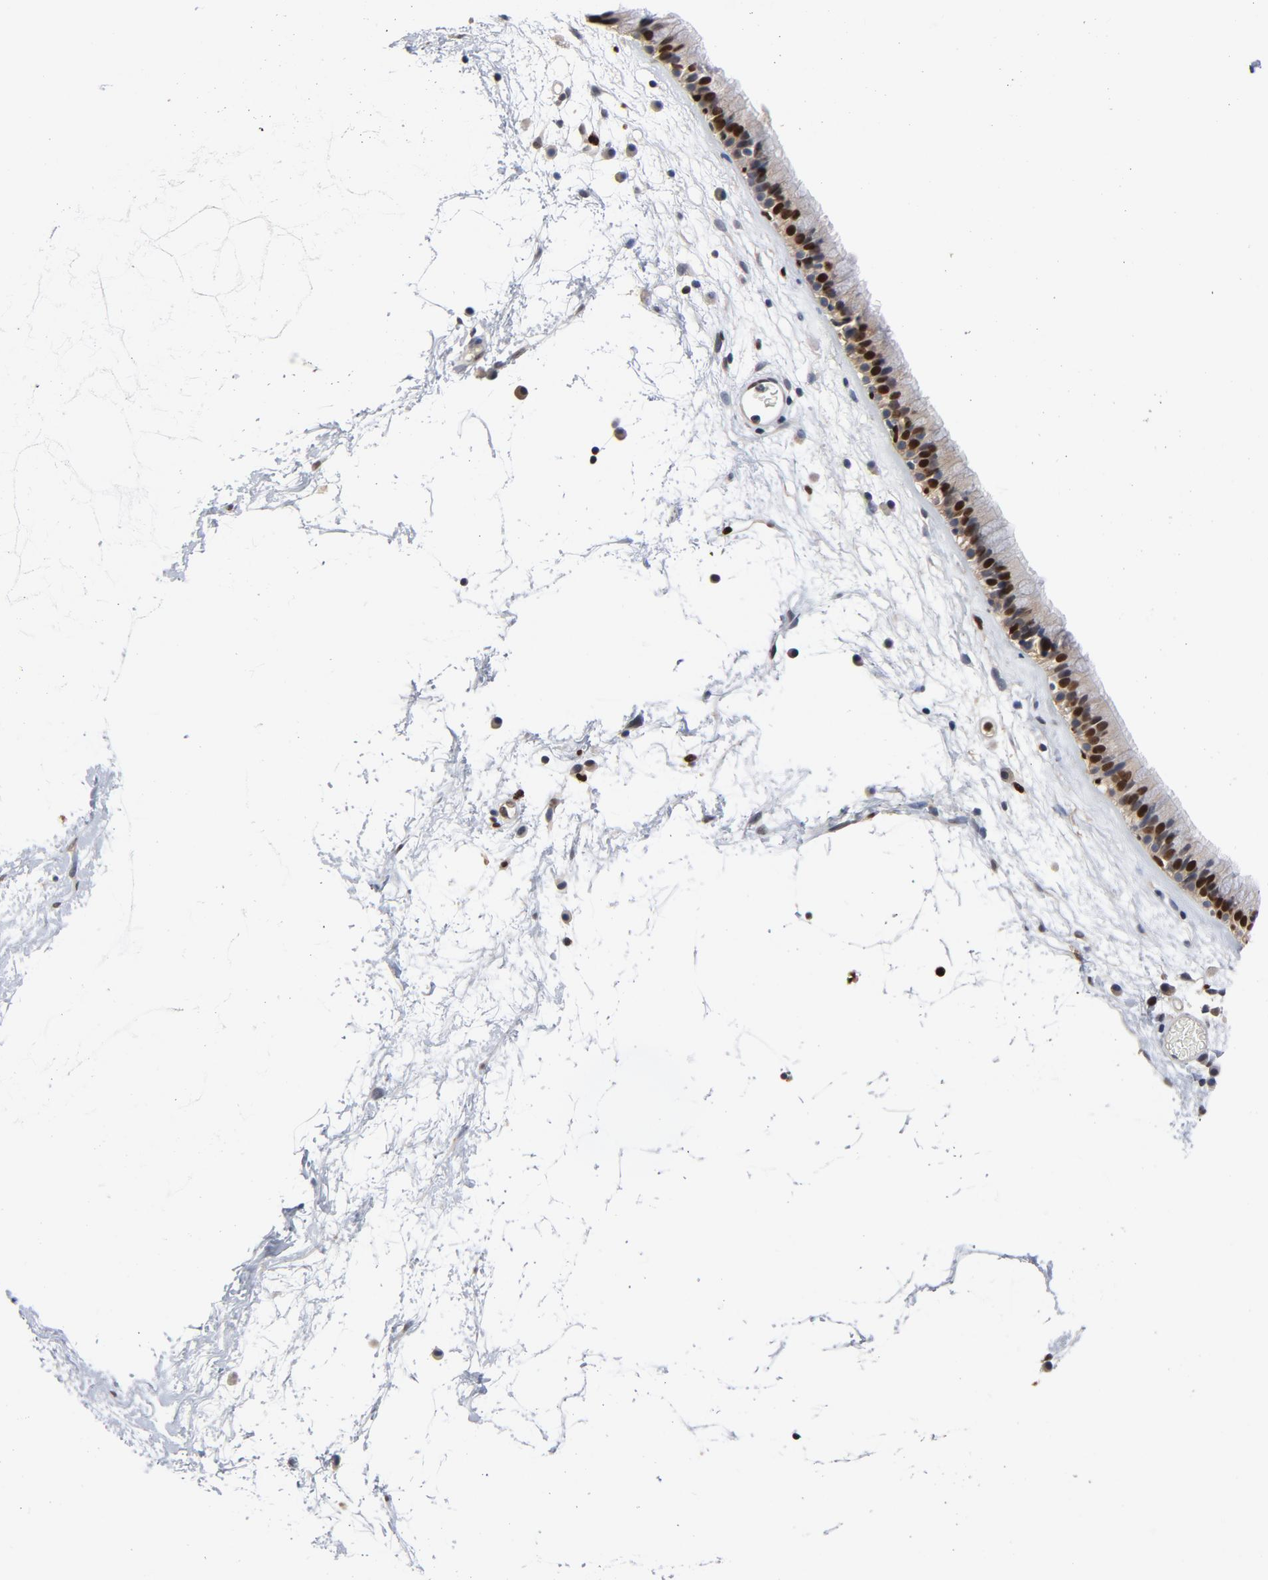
{"staining": {"intensity": "moderate", "quantity": ">75%", "location": "cytoplasmic/membranous,nuclear"}, "tissue": "nasopharynx", "cell_type": "Respiratory epithelial cells", "image_type": "normal", "snomed": [{"axis": "morphology", "description": "Normal tissue, NOS"}, {"axis": "morphology", "description": "Inflammation, NOS"}, {"axis": "topography", "description": "Nasopharynx"}], "caption": "Immunohistochemical staining of normal human nasopharynx demonstrates medium levels of moderate cytoplasmic/membranous,nuclear staining in about >75% of respiratory epithelial cells.", "gene": "NFKB1", "patient": {"sex": "male", "age": 48}}